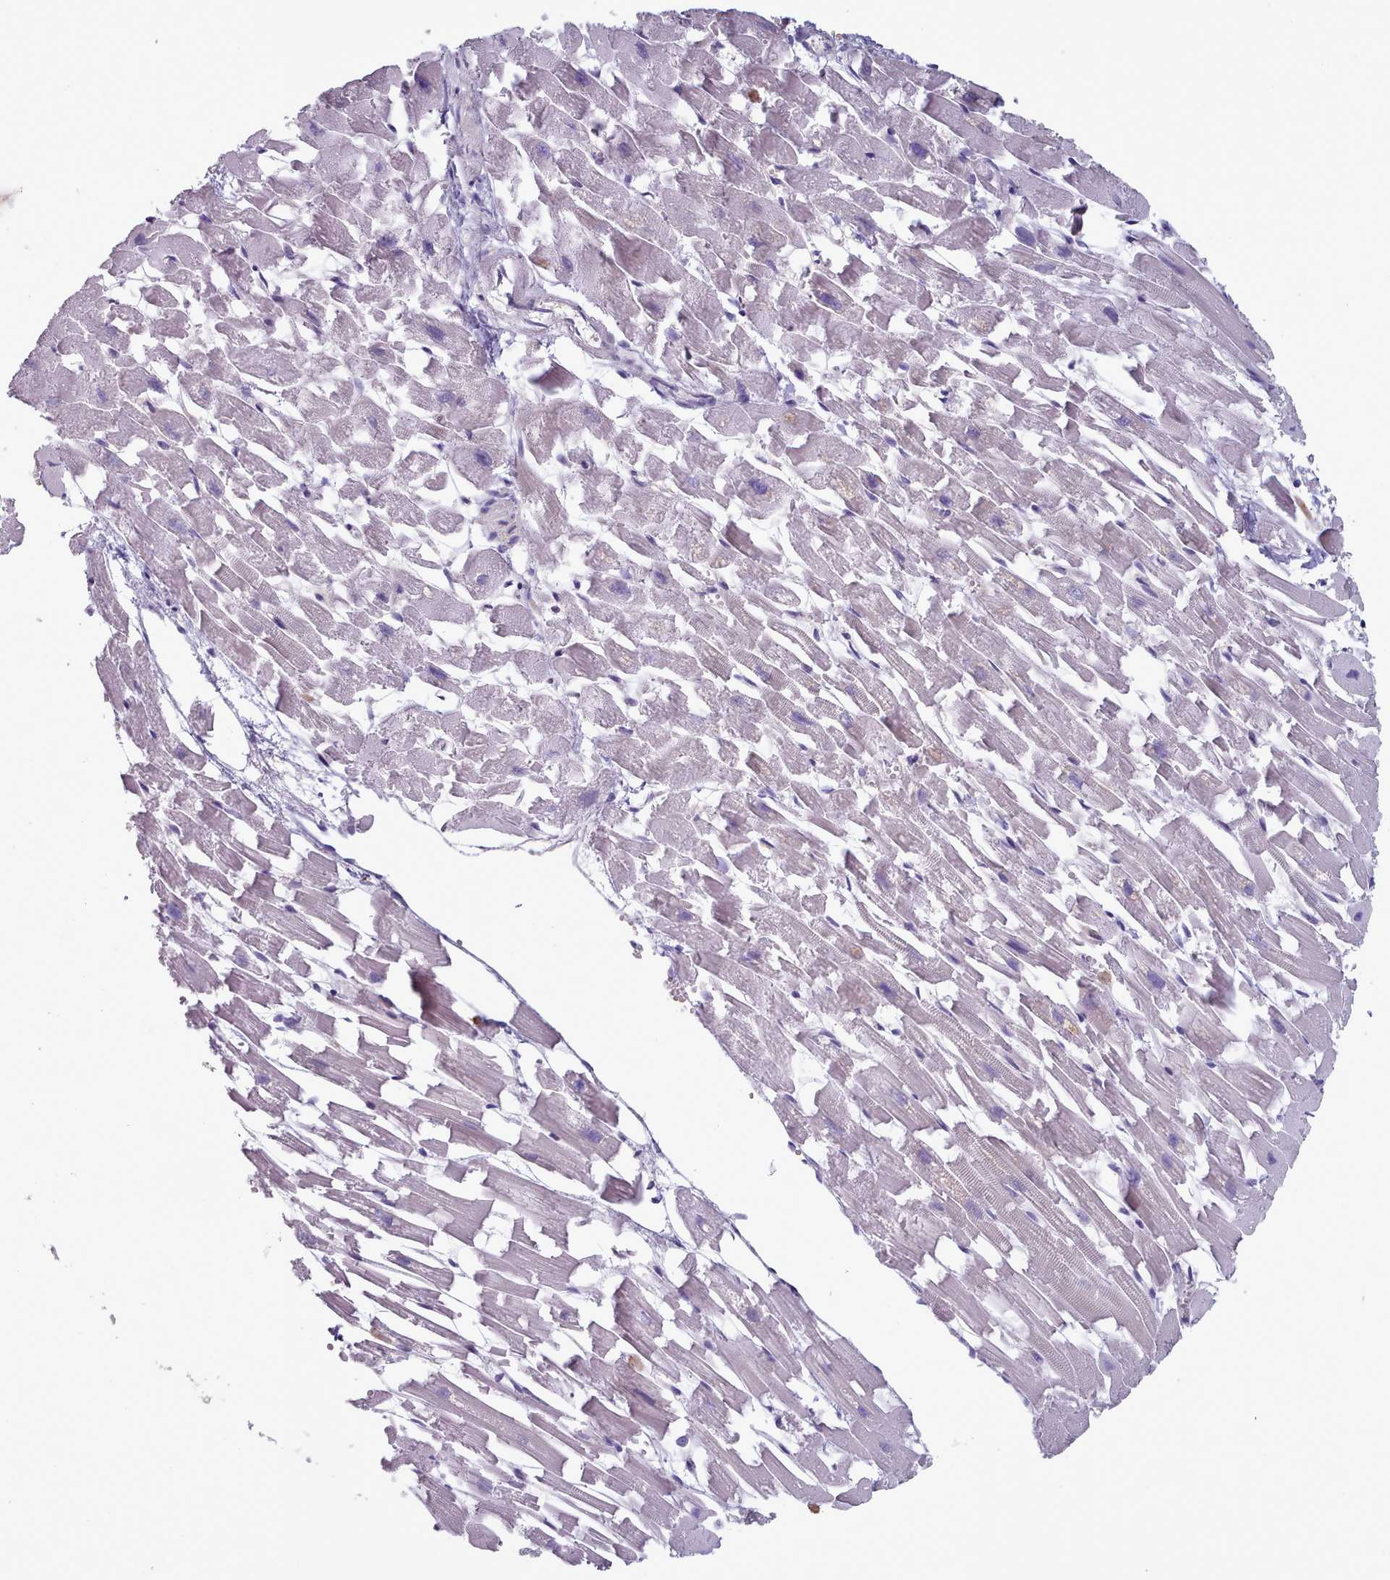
{"staining": {"intensity": "moderate", "quantity": "<25%", "location": "cytoplasmic/membranous"}, "tissue": "heart muscle", "cell_type": "Cardiomyocytes", "image_type": "normal", "snomed": [{"axis": "morphology", "description": "Normal tissue, NOS"}, {"axis": "topography", "description": "Heart"}], "caption": "A histopathology image showing moderate cytoplasmic/membranous positivity in about <25% of cardiomyocytes in unremarkable heart muscle, as visualized by brown immunohistochemical staining.", "gene": "RAC1", "patient": {"sex": "female", "age": 64}}